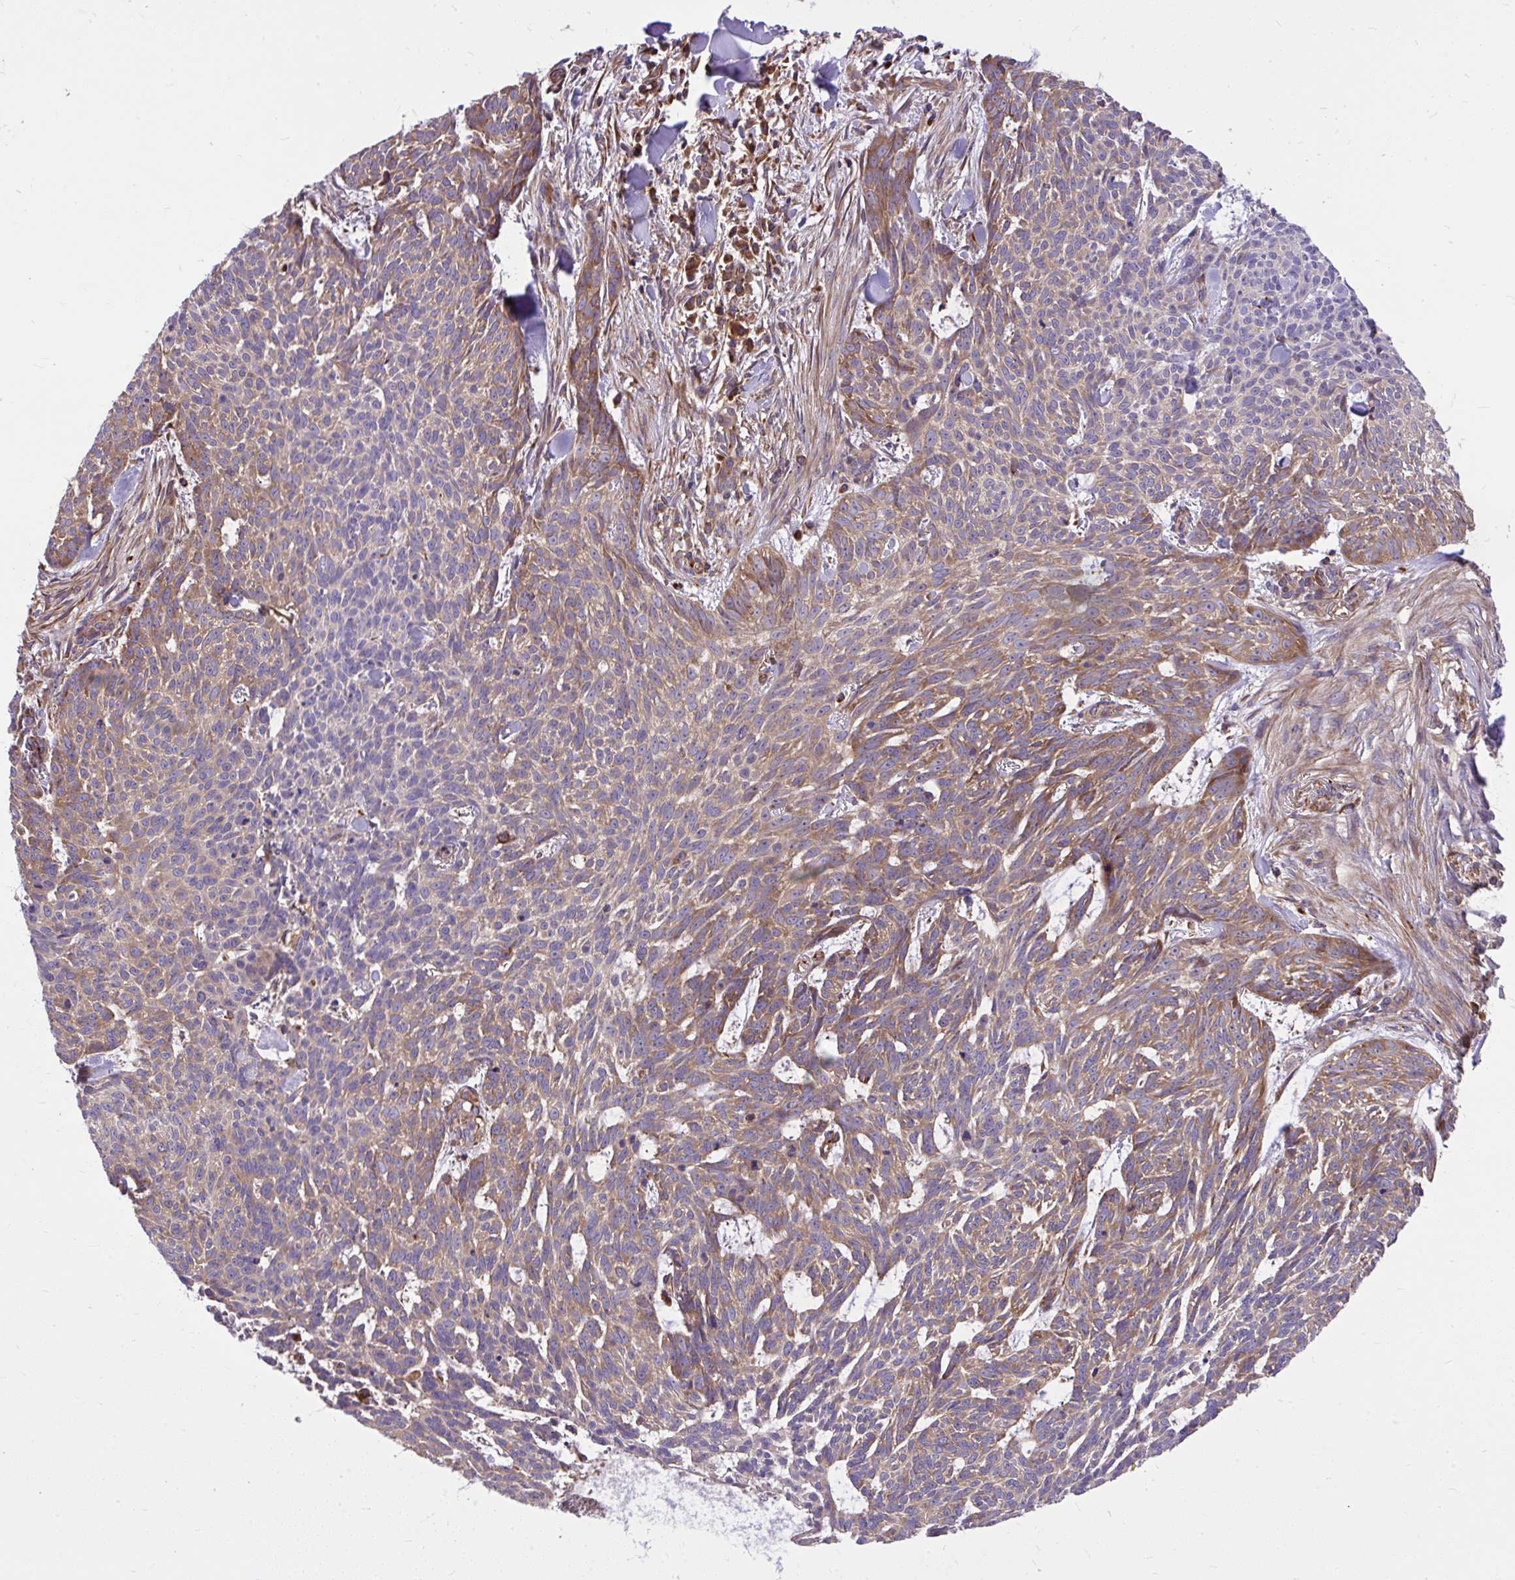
{"staining": {"intensity": "weak", "quantity": ">75%", "location": "cytoplasmic/membranous"}, "tissue": "skin cancer", "cell_type": "Tumor cells", "image_type": "cancer", "snomed": [{"axis": "morphology", "description": "Basal cell carcinoma"}, {"axis": "topography", "description": "Skin"}], "caption": "Immunohistochemistry staining of skin cancer (basal cell carcinoma), which displays low levels of weak cytoplasmic/membranous expression in approximately >75% of tumor cells indicating weak cytoplasmic/membranous protein positivity. The staining was performed using DAB (3,3'-diaminobenzidine) (brown) for protein detection and nuclei were counterstained in hematoxylin (blue).", "gene": "PAIP2", "patient": {"sex": "female", "age": 93}}